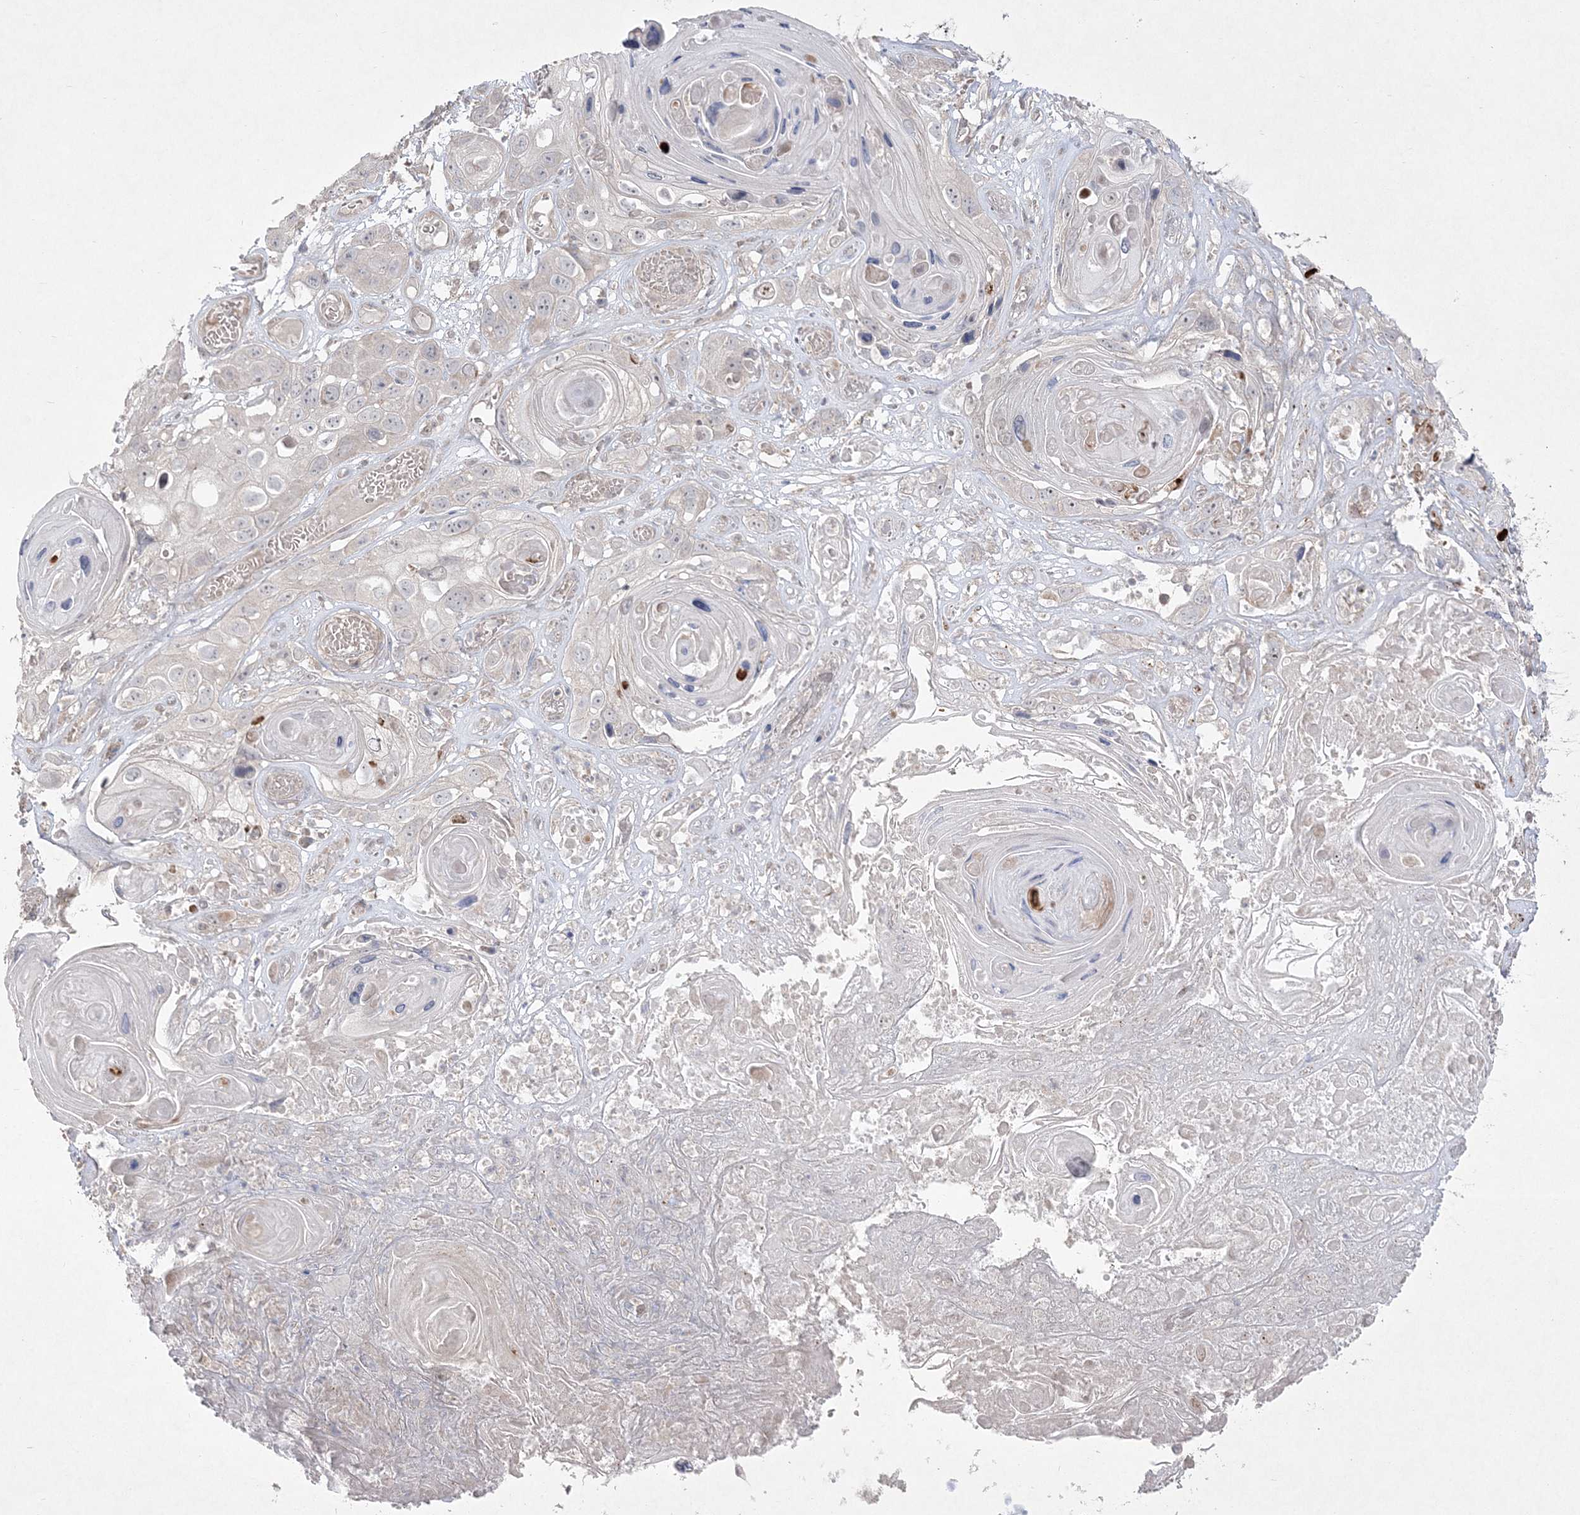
{"staining": {"intensity": "negative", "quantity": "none", "location": "none"}, "tissue": "skin cancer", "cell_type": "Tumor cells", "image_type": "cancer", "snomed": [{"axis": "morphology", "description": "Squamous cell carcinoma, NOS"}, {"axis": "topography", "description": "Skin"}], "caption": "A high-resolution micrograph shows immunohistochemistry staining of skin cancer (squamous cell carcinoma), which displays no significant expression in tumor cells.", "gene": "CLNK", "patient": {"sex": "male", "age": 55}}